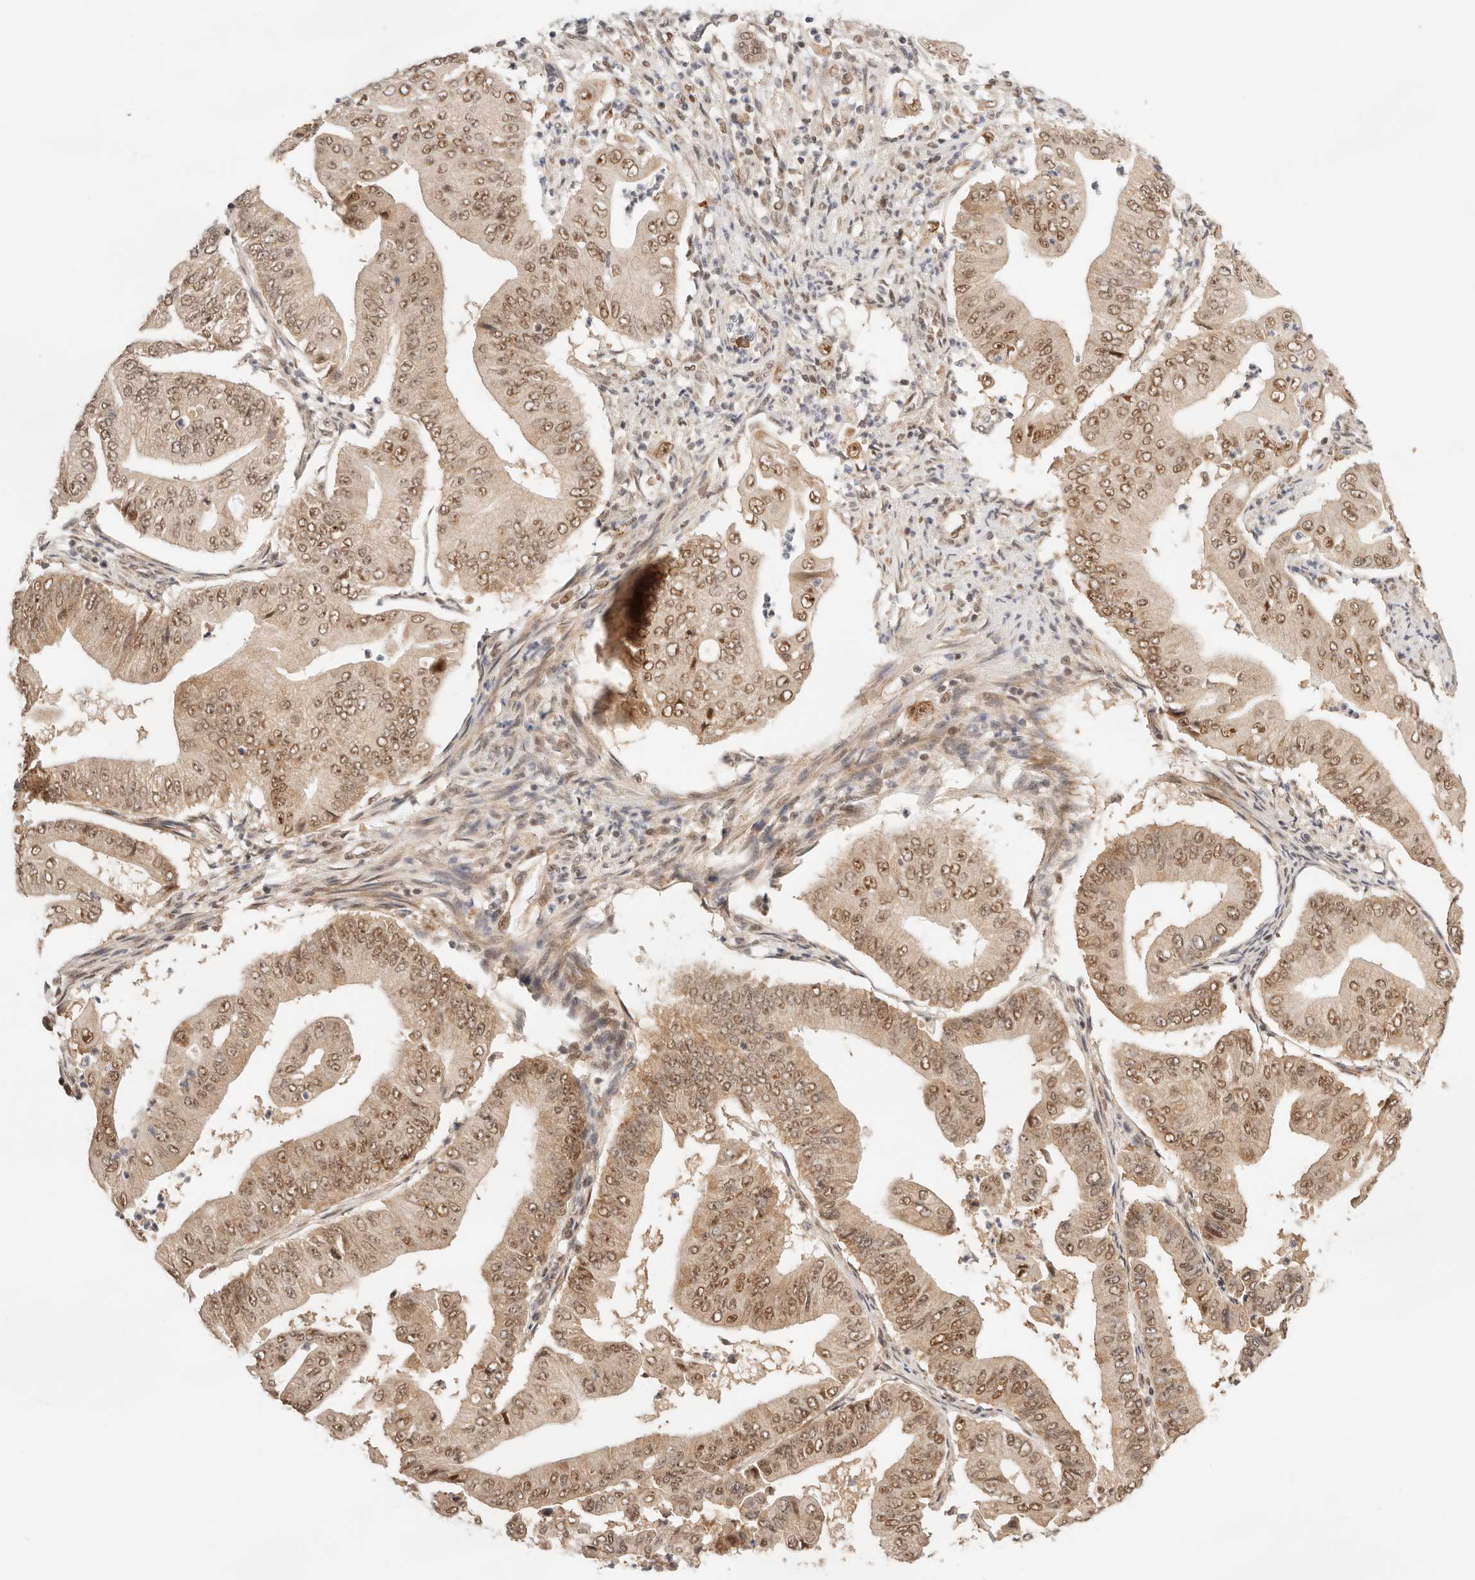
{"staining": {"intensity": "moderate", "quantity": ">75%", "location": "nuclear"}, "tissue": "pancreatic cancer", "cell_type": "Tumor cells", "image_type": "cancer", "snomed": [{"axis": "morphology", "description": "Adenocarcinoma, NOS"}, {"axis": "topography", "description": "Pancreas"}], "caption": "Protein analysis of adenocarcinoma (pancreatic) tissue shows moderate nuclear staining in about >75% of tumor cells. The protein is stained brown, and the nuclei are stained in blue (DAB (3,3'-diaminobenzidine) IHC with brightfield microscopy, high magnification).", "gene": "GTF2E2", "patient": {"sex": "female", "age": 77}}